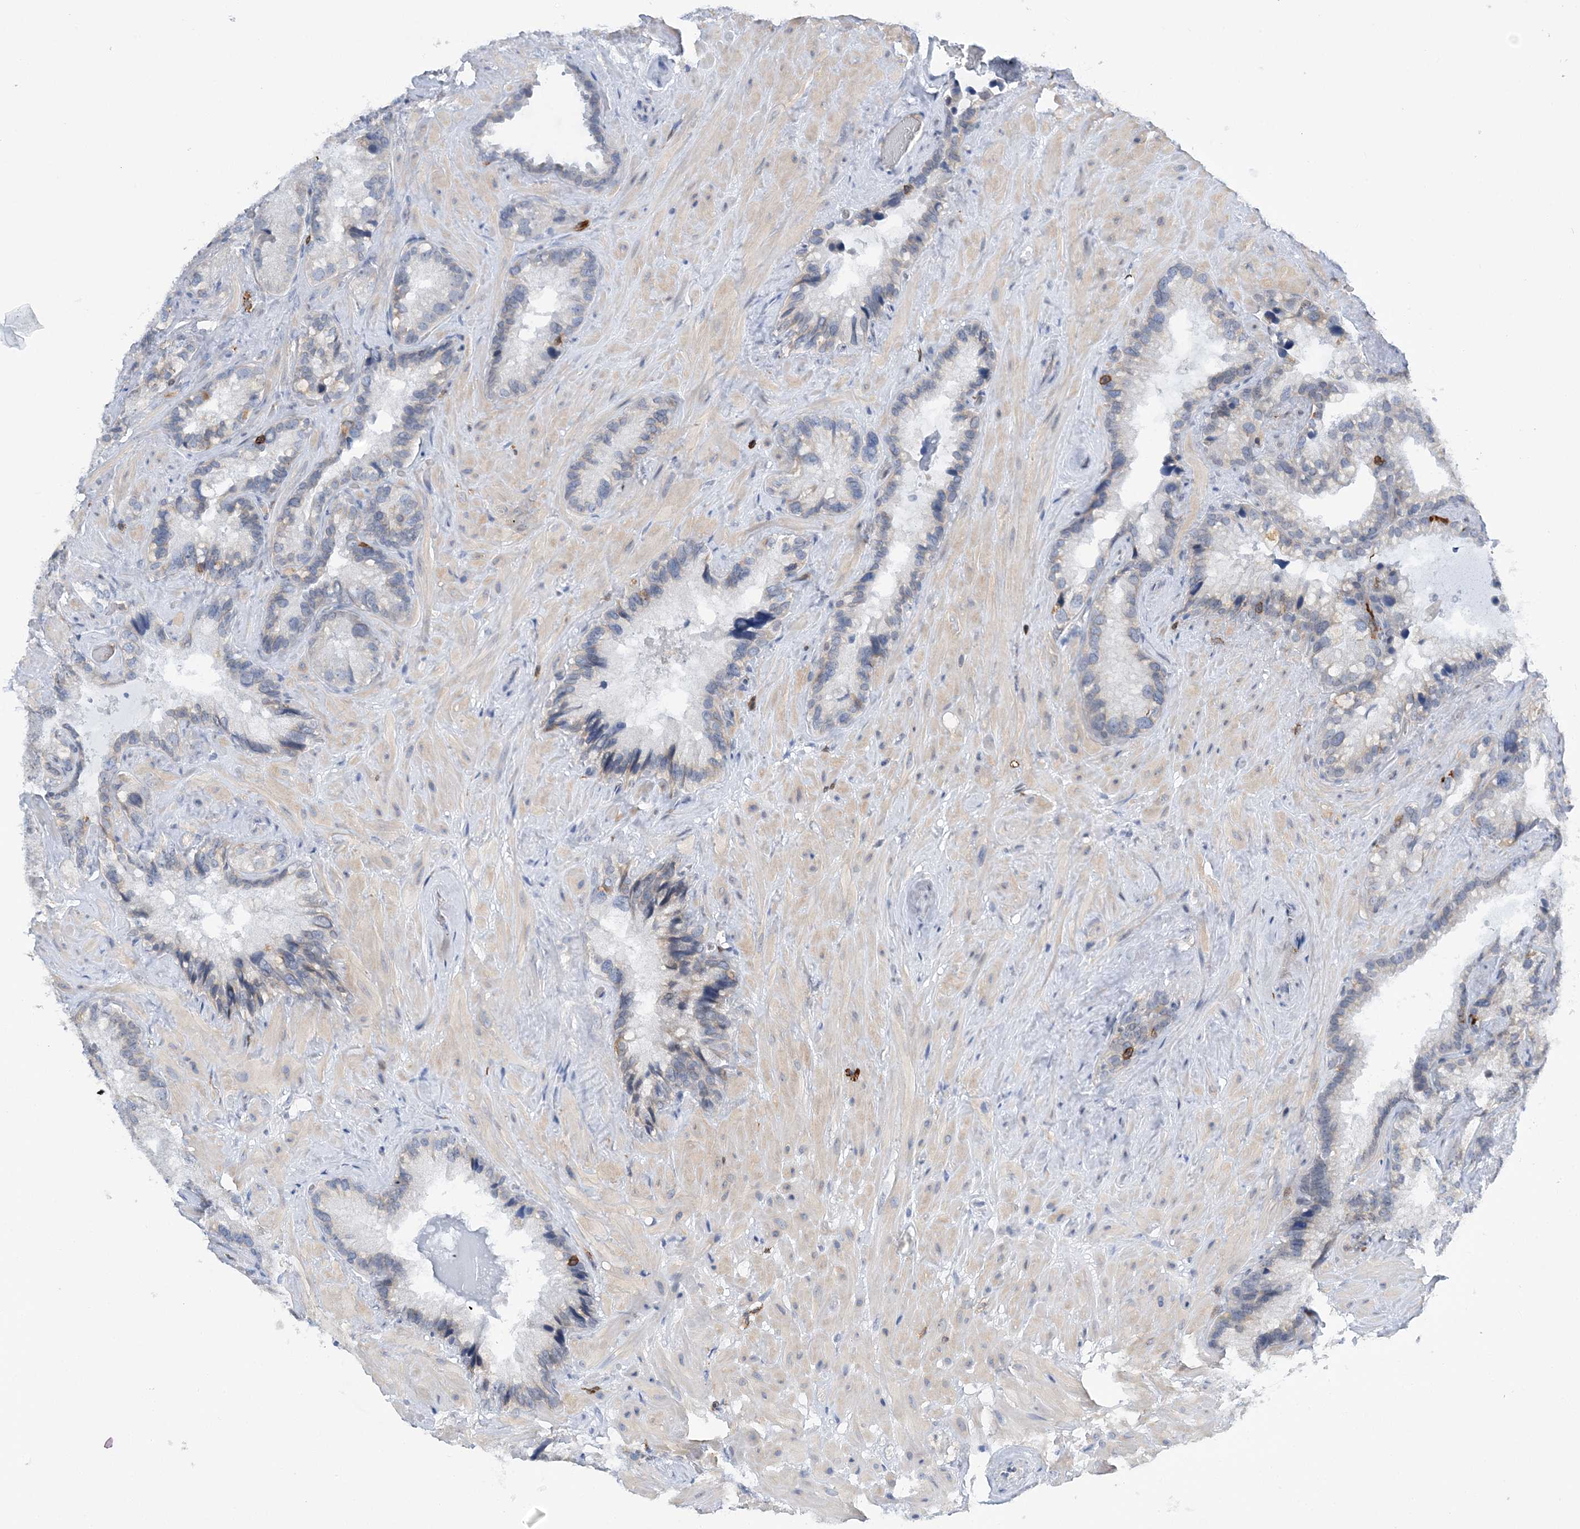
{"staining": {"intensity": "weak", "quantity": "<25%", "location": "nuclear"}, "tissue": "seminal vesicle", "cell_type": "Glandular cells", "image_type": "normal", "snomed": [{"axis": "morphology", "description": "Normal tissue, NOS"}, {"axis": "topography", "description": "Prostate"}, {"axis": "topography", "description": "Seminal veicle"}], "caption": "This is a image of immunohistochemistry (IHC) staining of benign seminal vesicle, which shows no expression in glandular cells. The staining is performed using DAB brown chromogen with nuclei counter-stained in using hematoxylin.", "gene": "PRMT9", "patient": {"sex": "male", "age": 68}}